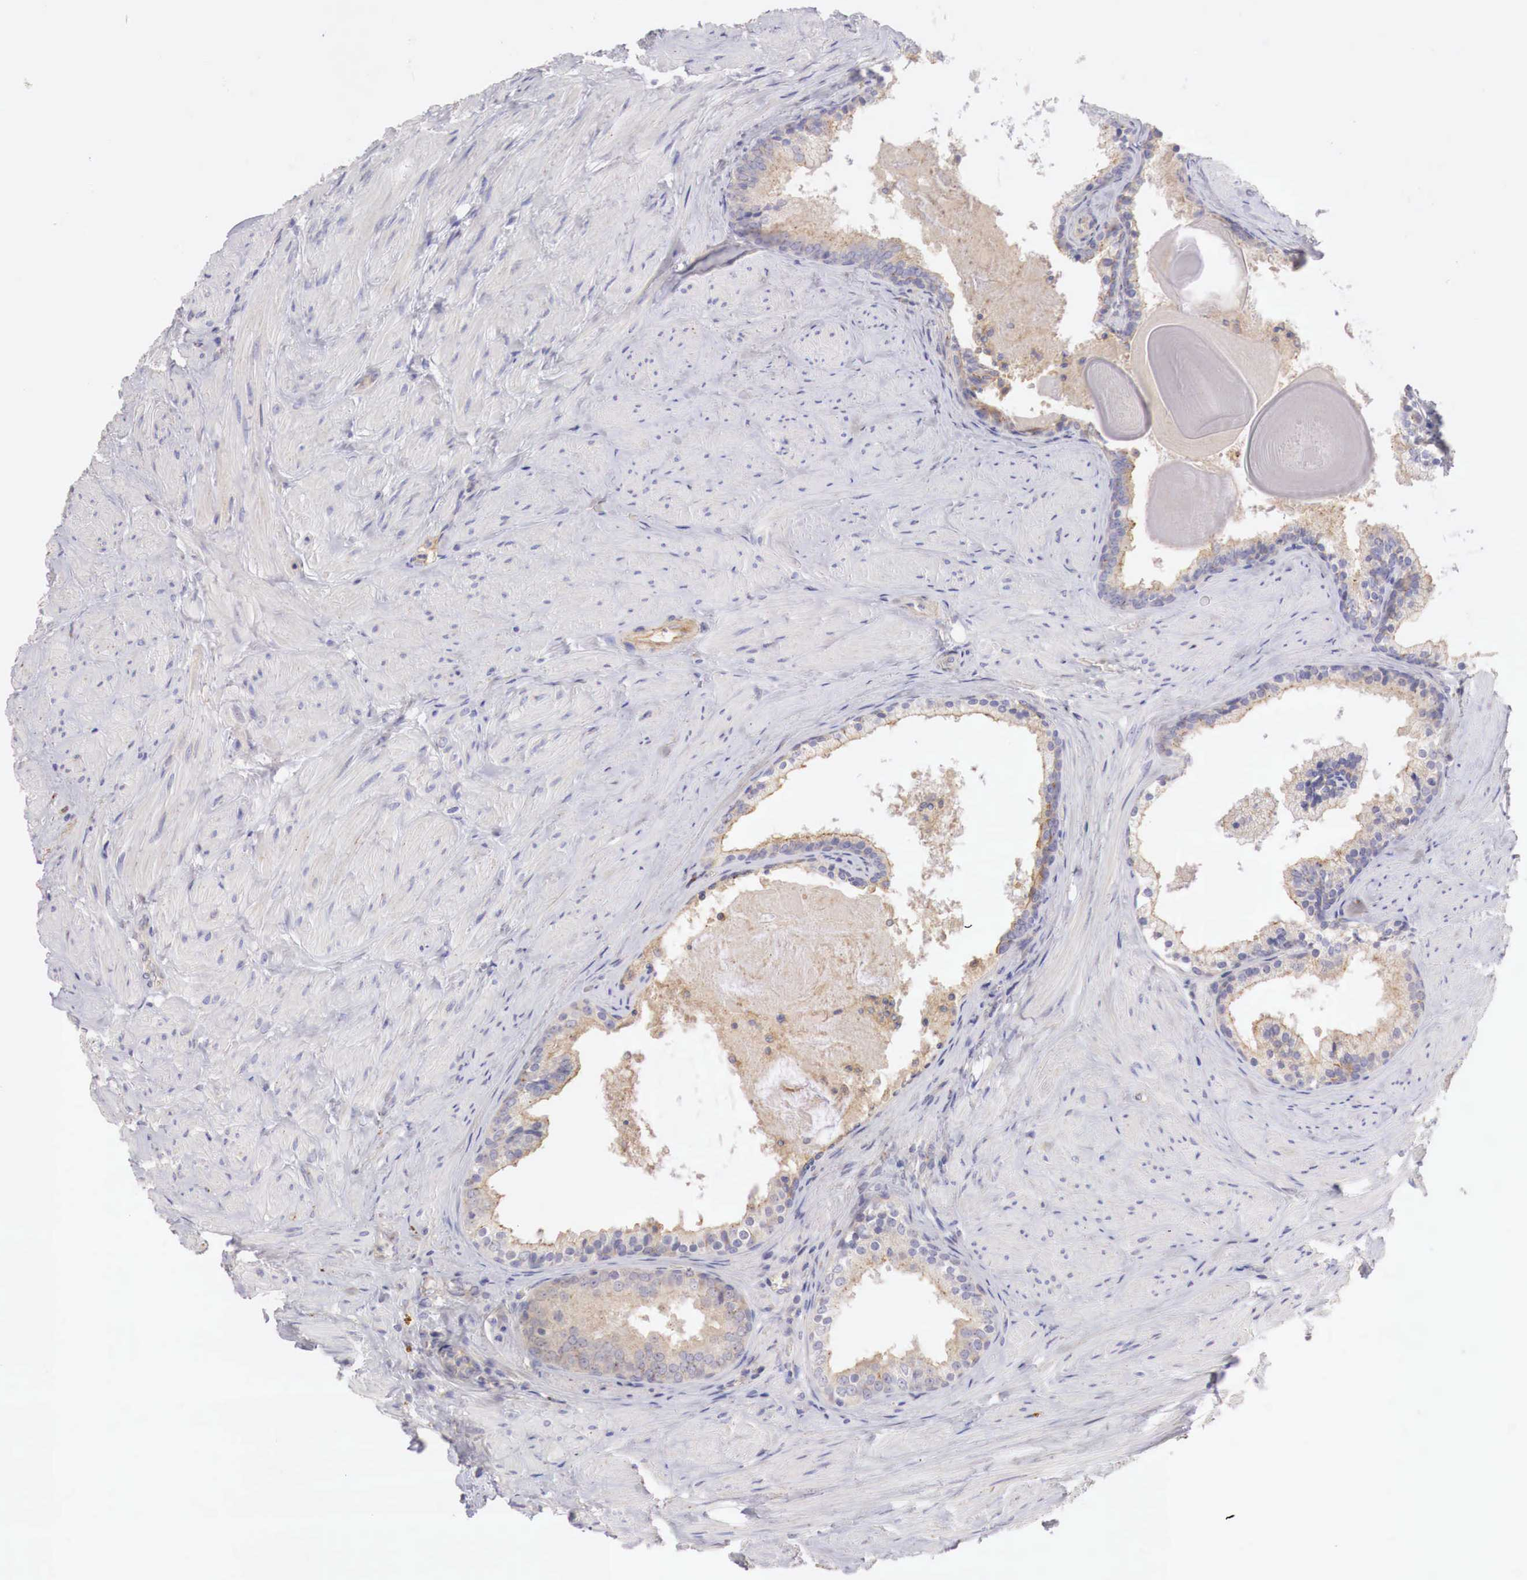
{"staining": {"intensity": "weak", "quantity": "25%-75%", "location": "cytoplasmic/membranous"}, "tissue": "prostate", "cell_type": "Glandular cells", "image_type": "normal", "snomed": [{"axis": "morphology", "description": "Normal tissue, NOS"}, {"axis": "topography", "description": "Prostate"}], "caption": "A micrograph of human prostate stained for a protein exhibits weak cytoplasmic/membranous brown staining in glandular cells. The staining was performed using DAB (3,3'-diaminobenzidine) to visualize the protein expression in brown, while the nuclei were stained in blue with hematoxylin (Magnification: 20x).", "gene": "KLHDC7B", "patient": {"sex": "male", "age": 65}}